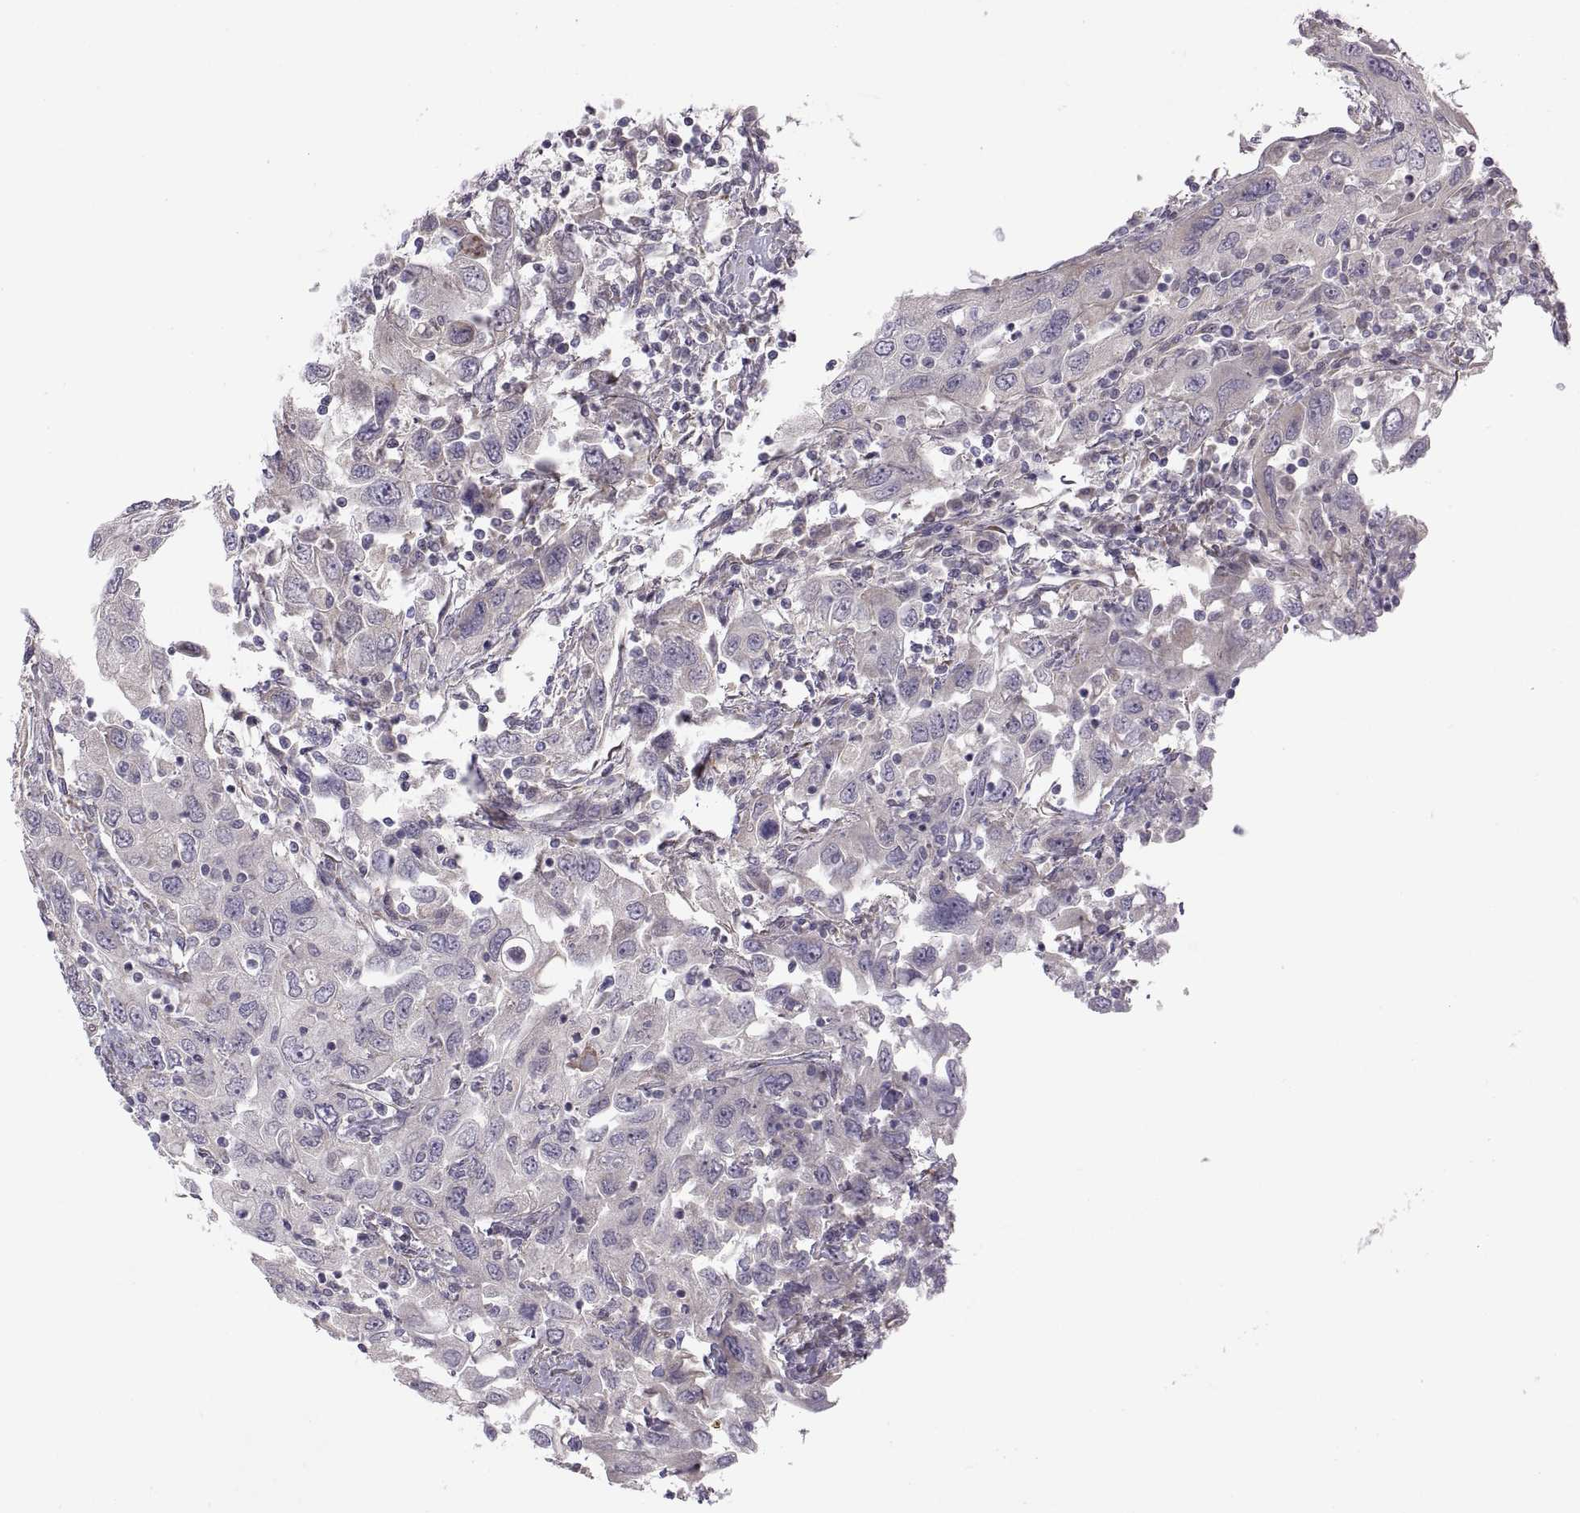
{"staining": {"intensity": "negative", "quantity": "none", "location": "none"}, "tissue": "urothelial cancer", "cell_type": "Tumor cells", "image_type": "cancer", "snomed": [{"axis": "morphology", "description": "Urothelial carcinoma, High grade"}, {"axis": "topography", "description": "Urinary bladder"}], "caption": "Protein analysis of high-grade urothelial carcinoma reveals no significant expression in tumor cells.", "gene": "ACSBG2", "patient": {"sex": "male", "age": 76}}